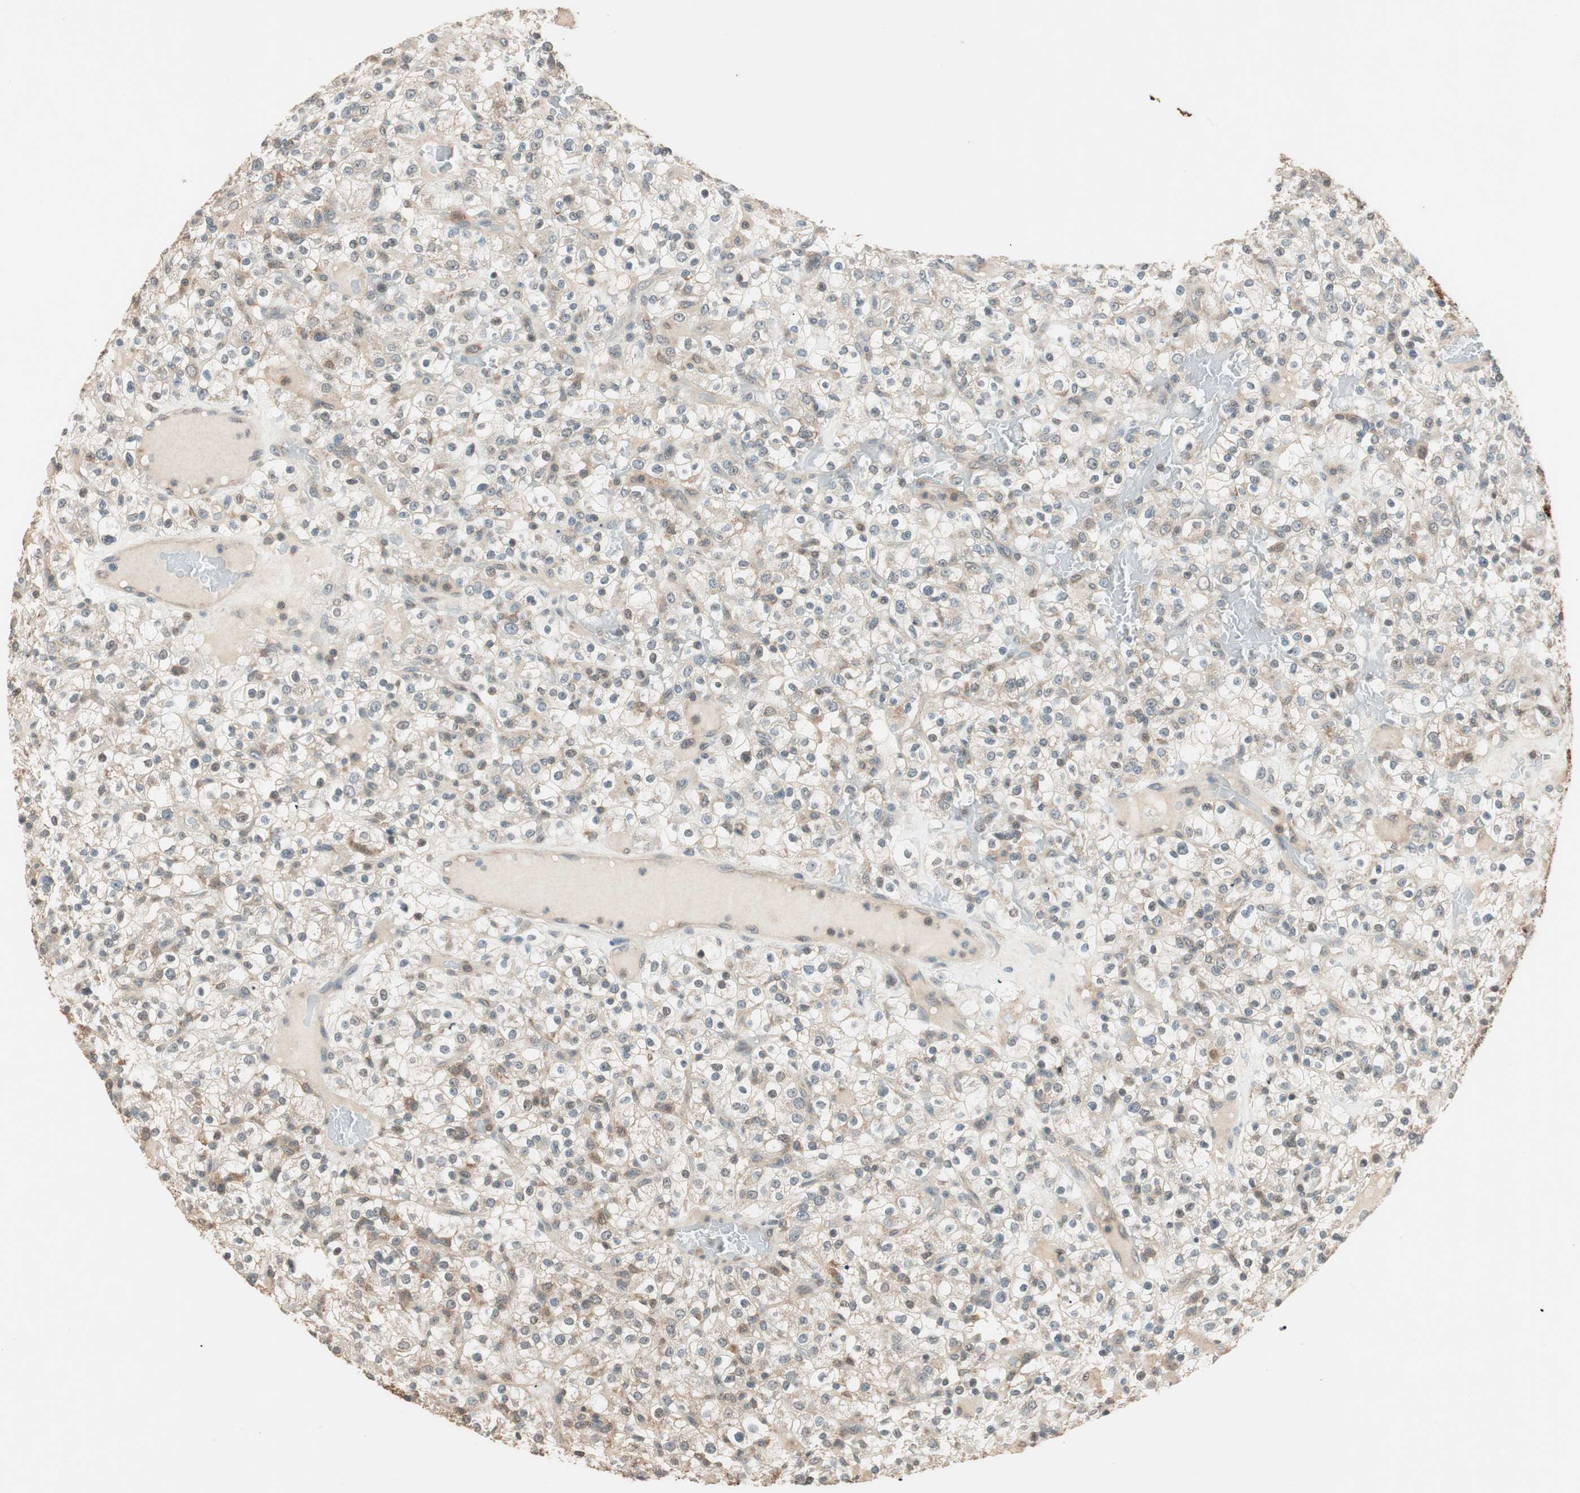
{"staining": {"intensity": "weak", "quantity": "25%-75%", "location": "cytoplasmic/membranous"}, "tissue": "renal cancer", "cell_type": "Tumor cells", "image_type": "cancer", "snomed": [{"axis": "morphology", "description": "Normal tissue, NOS"}, {"axis": "morphology", "description": "Adenocarcinoma, NOS"}, {"axis": "topography", "description": "Kidney"}], "caption": "Human renal cancer stained for a protein (brown) demonstrates weak cytoplasmic/membranous positive expression in approximately 25%-75% of tumor cells.", "gene": "TRIM21", "patient": {"sex": "female", "age": 72}}